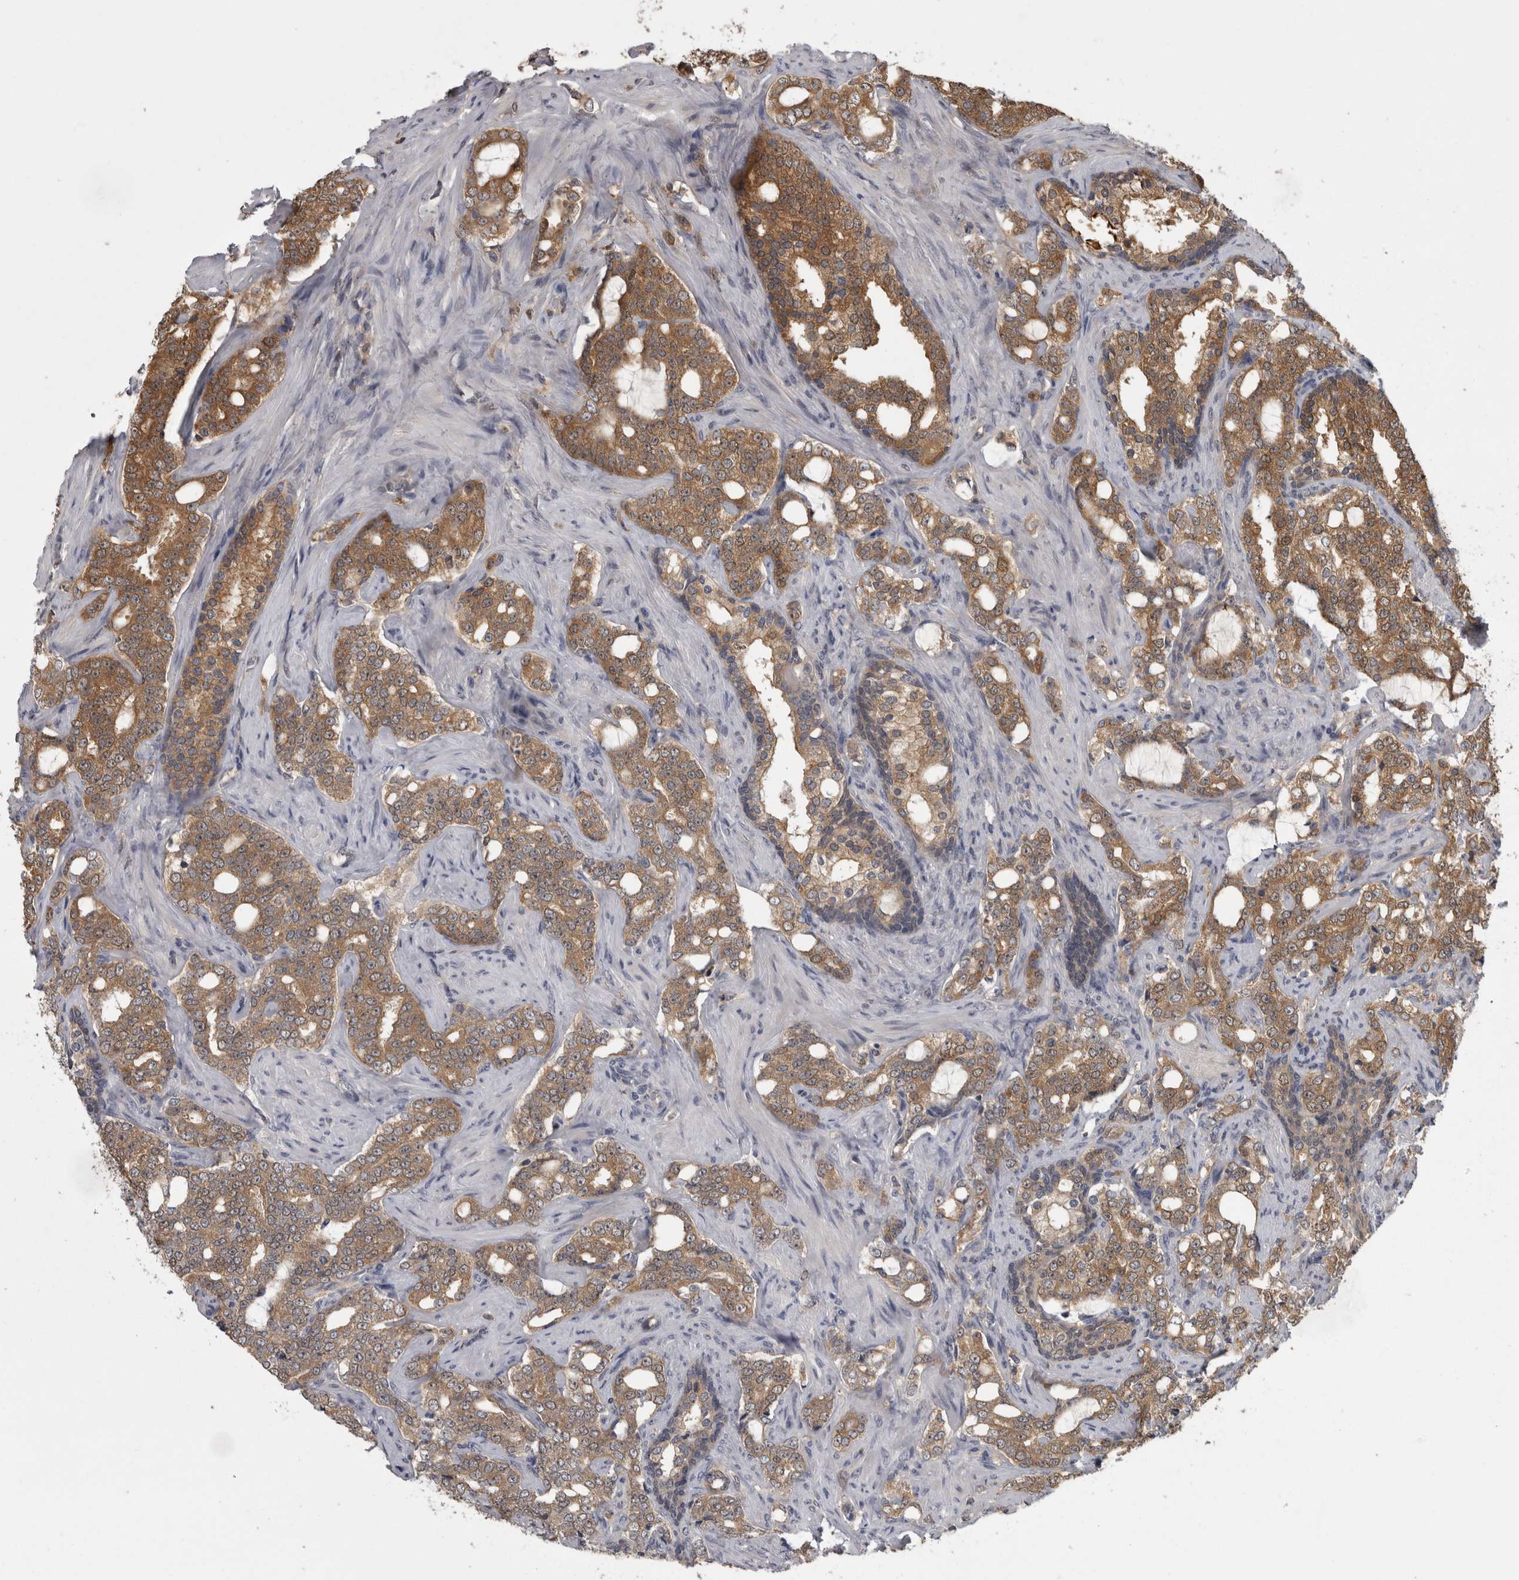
{"staining": {"intensity": "moderate", "quantity": ">75%", "location": "cytoplasmic/membranous"}, "tissue": "prostate cancer", "cell_type": "Tumor cells", "image_type": "cancer", "snomed": [{"axis": "morphology", "description": "Adenocarcinoma, High grade"}, {"axis": "topography", "description": "Prostate"}], "caption": "An immunohistochemistry (IHC) photomicrograph of tumor tissue is shown. Protein staining in brown labels moderate cytoplasmic/membranous positivity in prostate cancer within tumor cells. The protein is stained brown, and the nuclei are stained in blue (DAB IHC with brightfield microscopy, high magnification).", "gene": "APRT", "patient": {"sex": "male", "age": 64}}